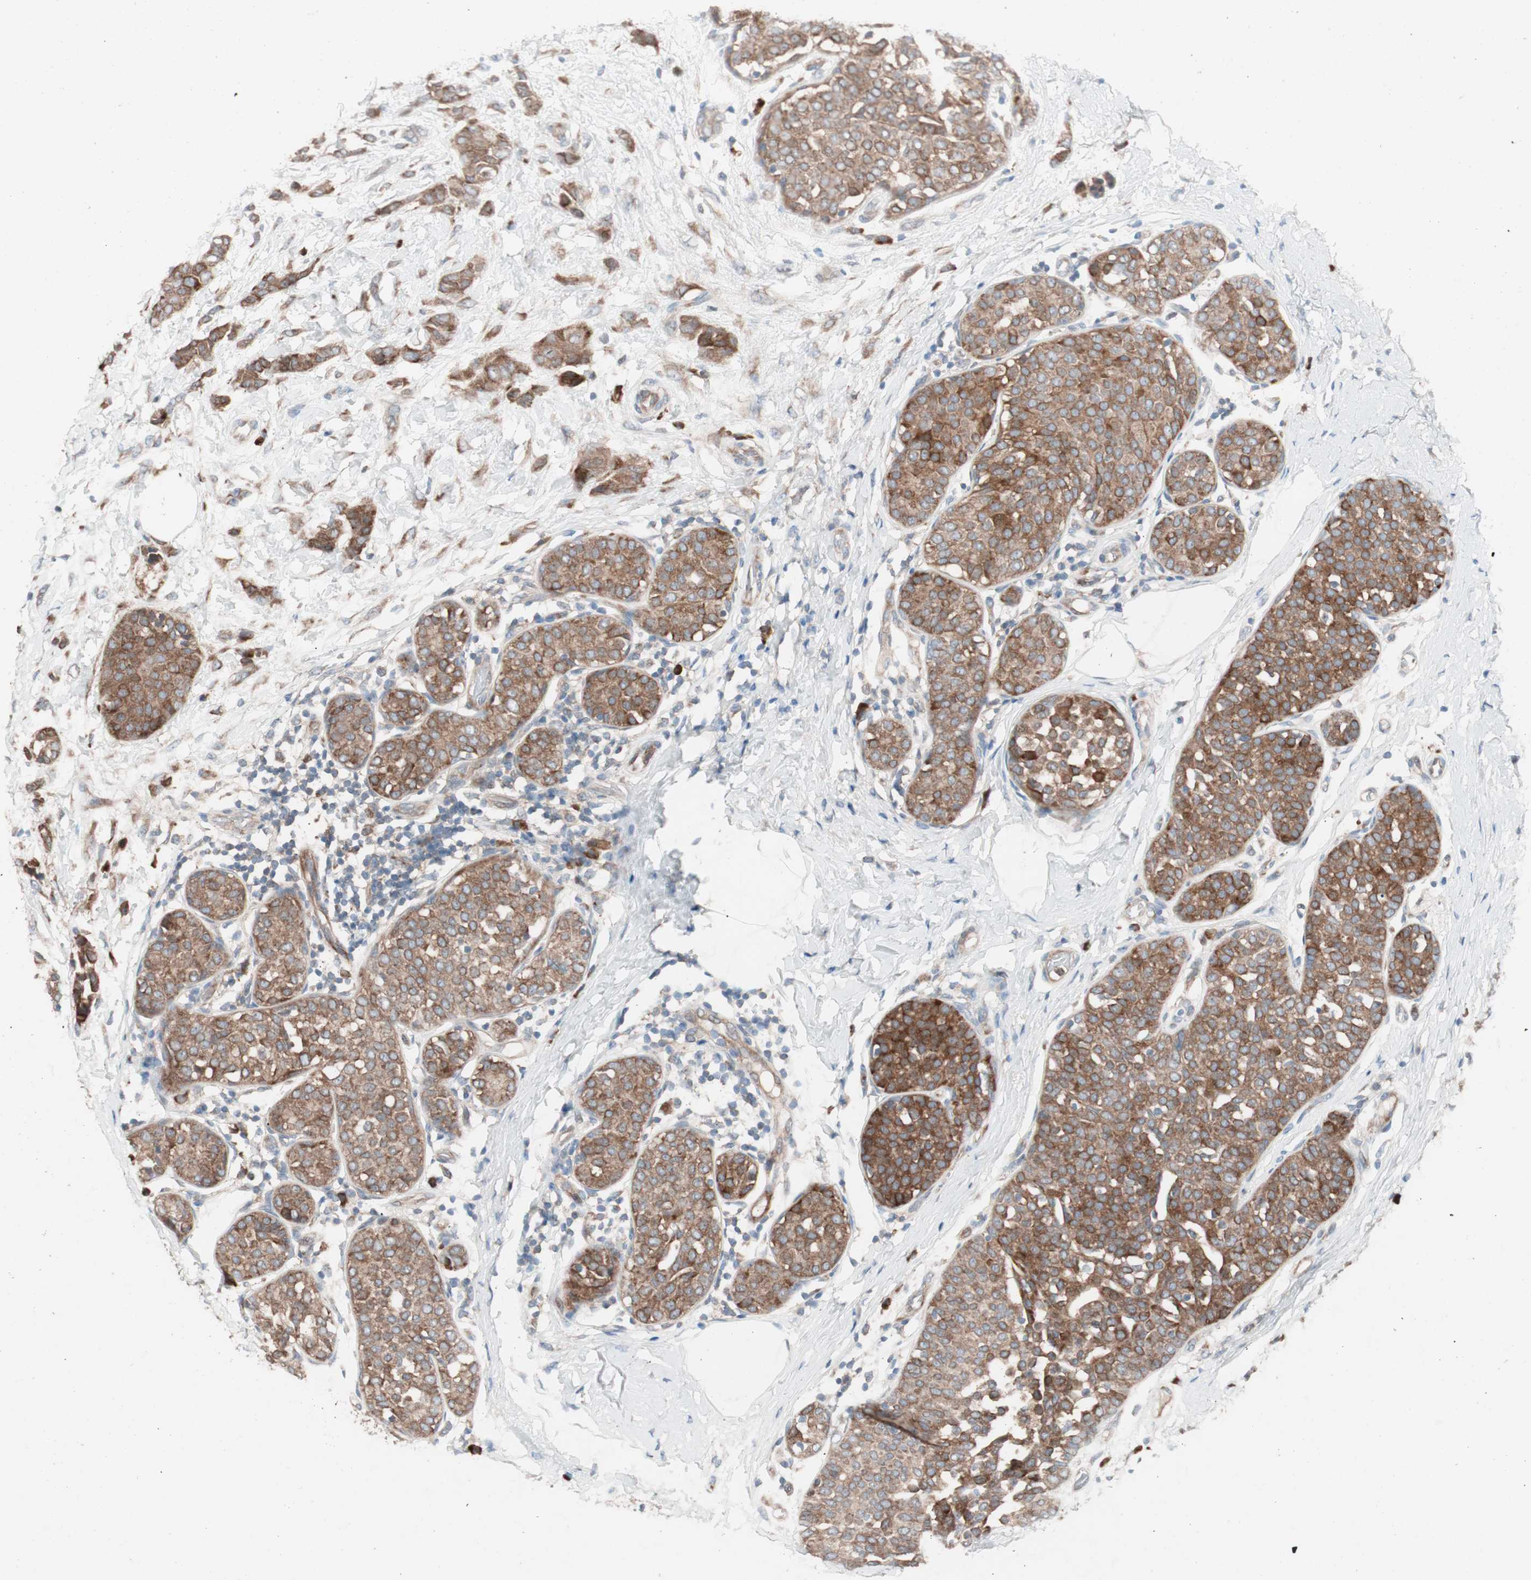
{"staining": {"intensity": "strong", "quantity": ">75%", "location": "cytoplasmic/membranous"}, "tissue": "breast cancer", "cell_type": "Tumor cells", "image_type": "cancer", "snomed": [{"axis": "morphology", "description": "Lobular carcinoma, in situ"}, {"axis": "morphology", "description": "Lobular carcinoma"}, {"axis": "topography", "description": "Breast"}], "caption": "Breast cancer tissue shows strong cytoplasmic/membranous positivity in about >75% of tumor cells The protein of interest is stained brown, and the nuclei are stained in blue (DAB (3,3'-diaminobenzidine) IHC with brightfield microscopy, high magnification).", "gene": "FAAH", "patient": {"sex": "female", "age": 41}}